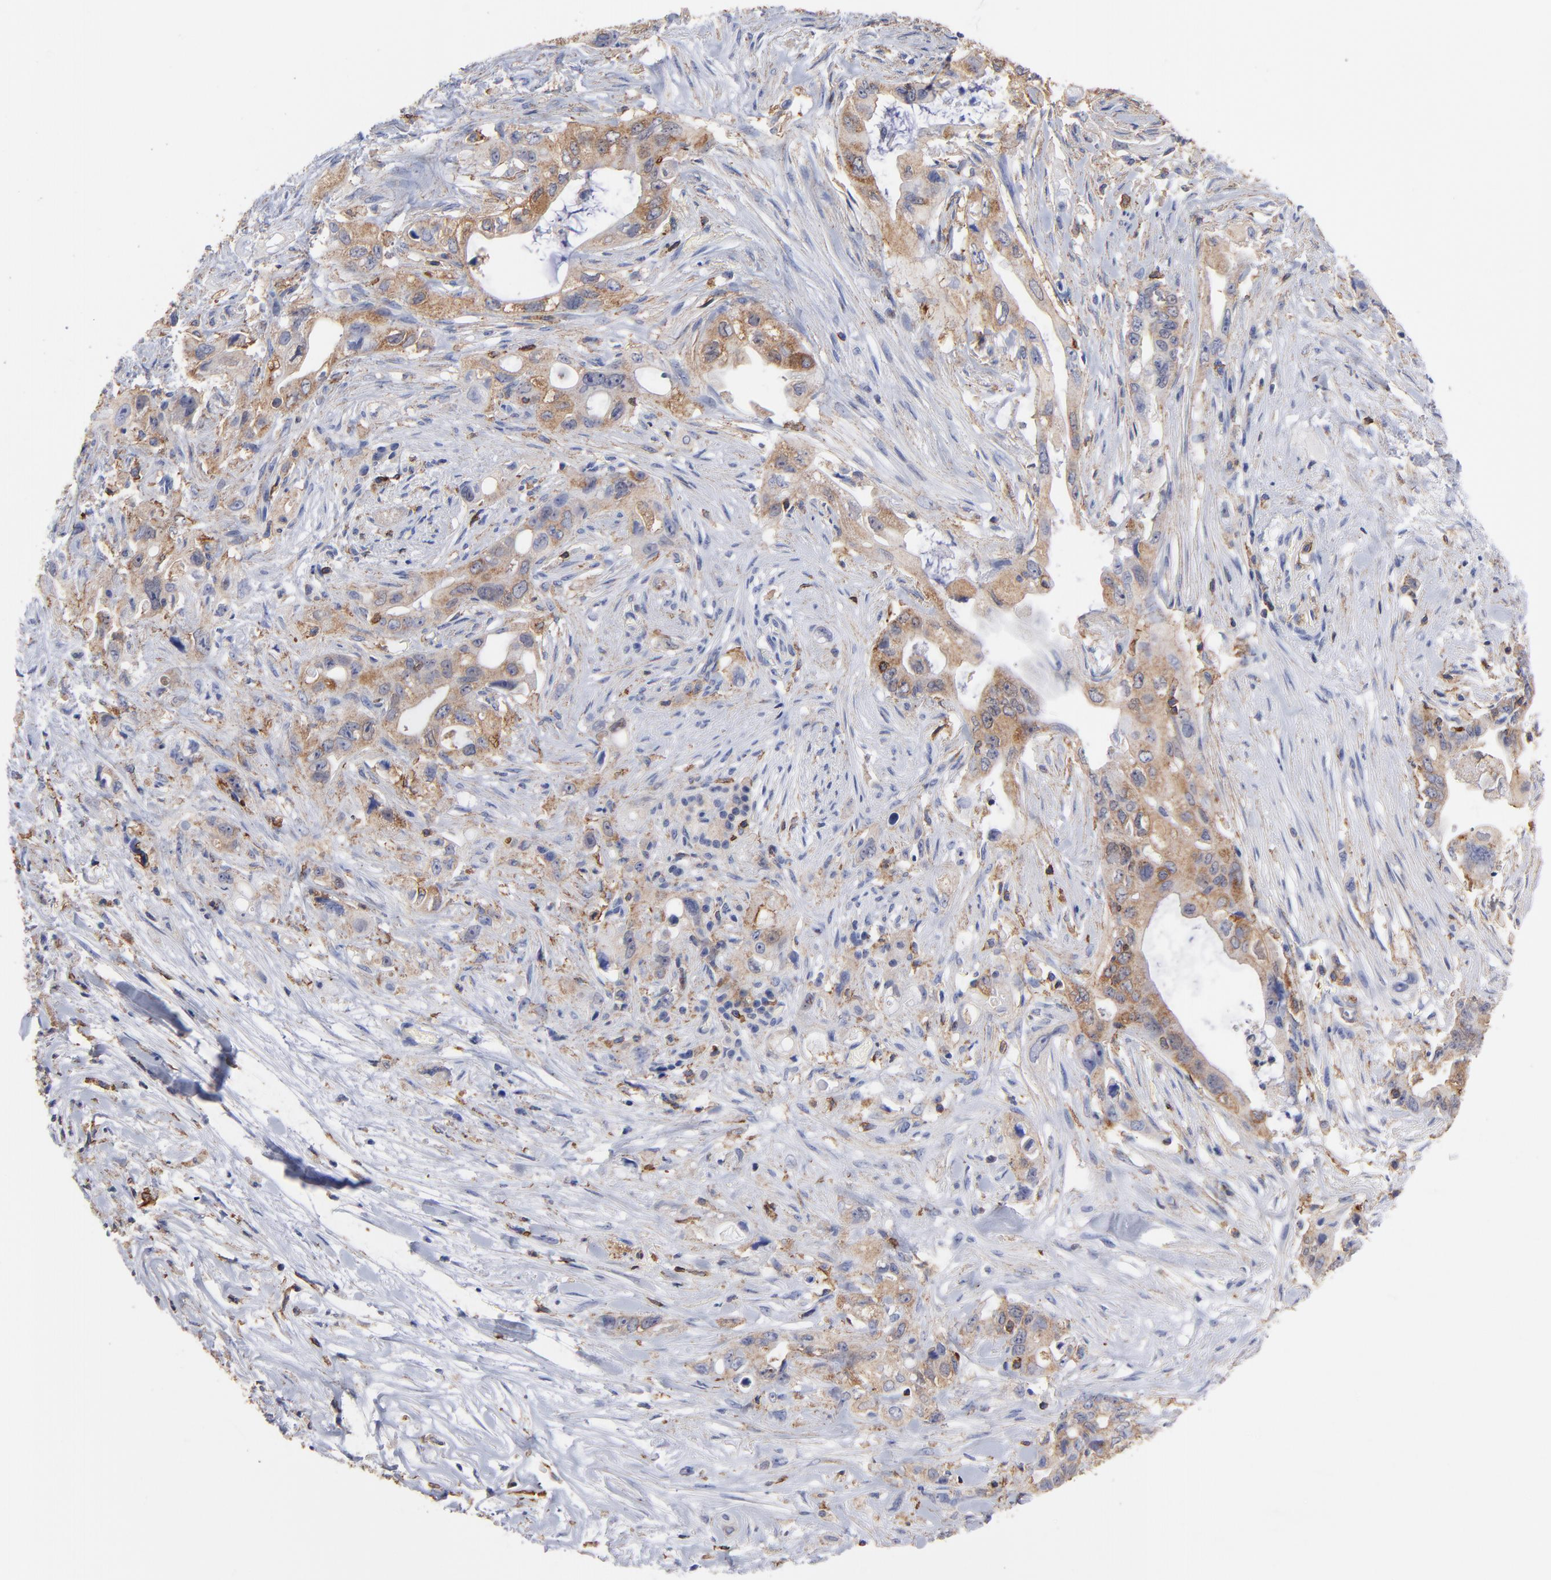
{"staining": {"intensity": "moderate", "quantity": "25%-75%", "location": "cytoplasmic/membranous"}, "tissue": "pancreatic cancer", "cell_type": "Tumor cells", "image_type": "cancer", "snomed": [{"axis": "morphology", "description": "Normal tissue, NOS"}, {"axis": "topography", "description": "Pancreas"}], "caption": "The micrograph displays staining of pancreatic cancer, revealing moderate cytoplasmic/membranous protein expression (brown color) within tumor cells.", "gene": "ASL", "patient": {"sex": "male", "age": 42}}